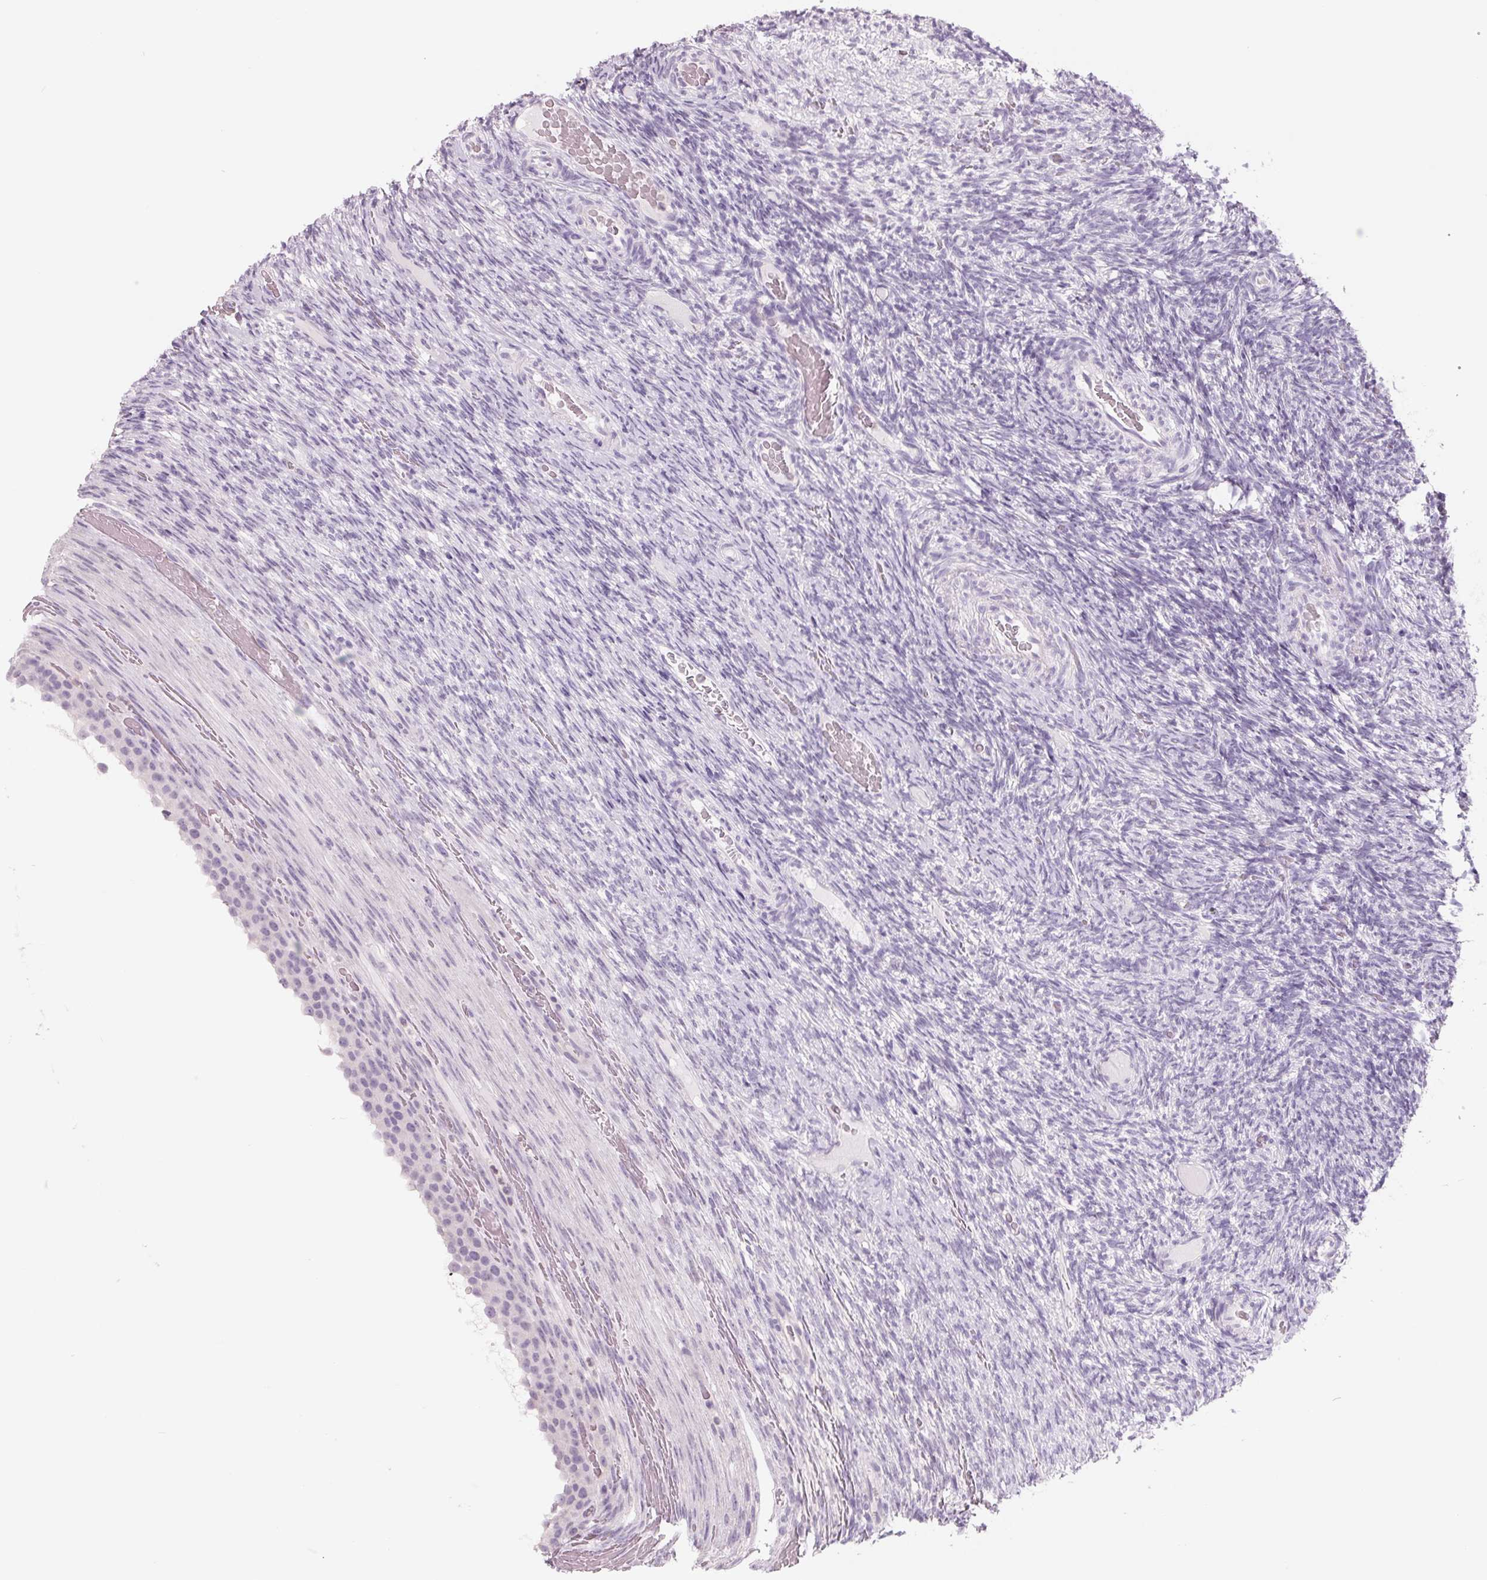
{"staining": {"intensity": "negative", "quantity": "none", "location": "none"}, "tissue": "ovary", "cell_type": "Follicle cells", "image_type": "normal", "snomed": [{"axis": "morphology", "description": "Normal tissue, NOS"}, {"axis": "topography", "description": "Ovary"}], "caption": "Immunohistochemical staining of benign human ovary shows no significant positivity in follicle cells. Brightfield microscopy of IHC stained with DAB (3,3'-diaminobenzidine) (brown) and hematoxylin (blue), captured at high magnification.", "gene": "FTCD", "patient": {"sex": "female", "age": 34}}